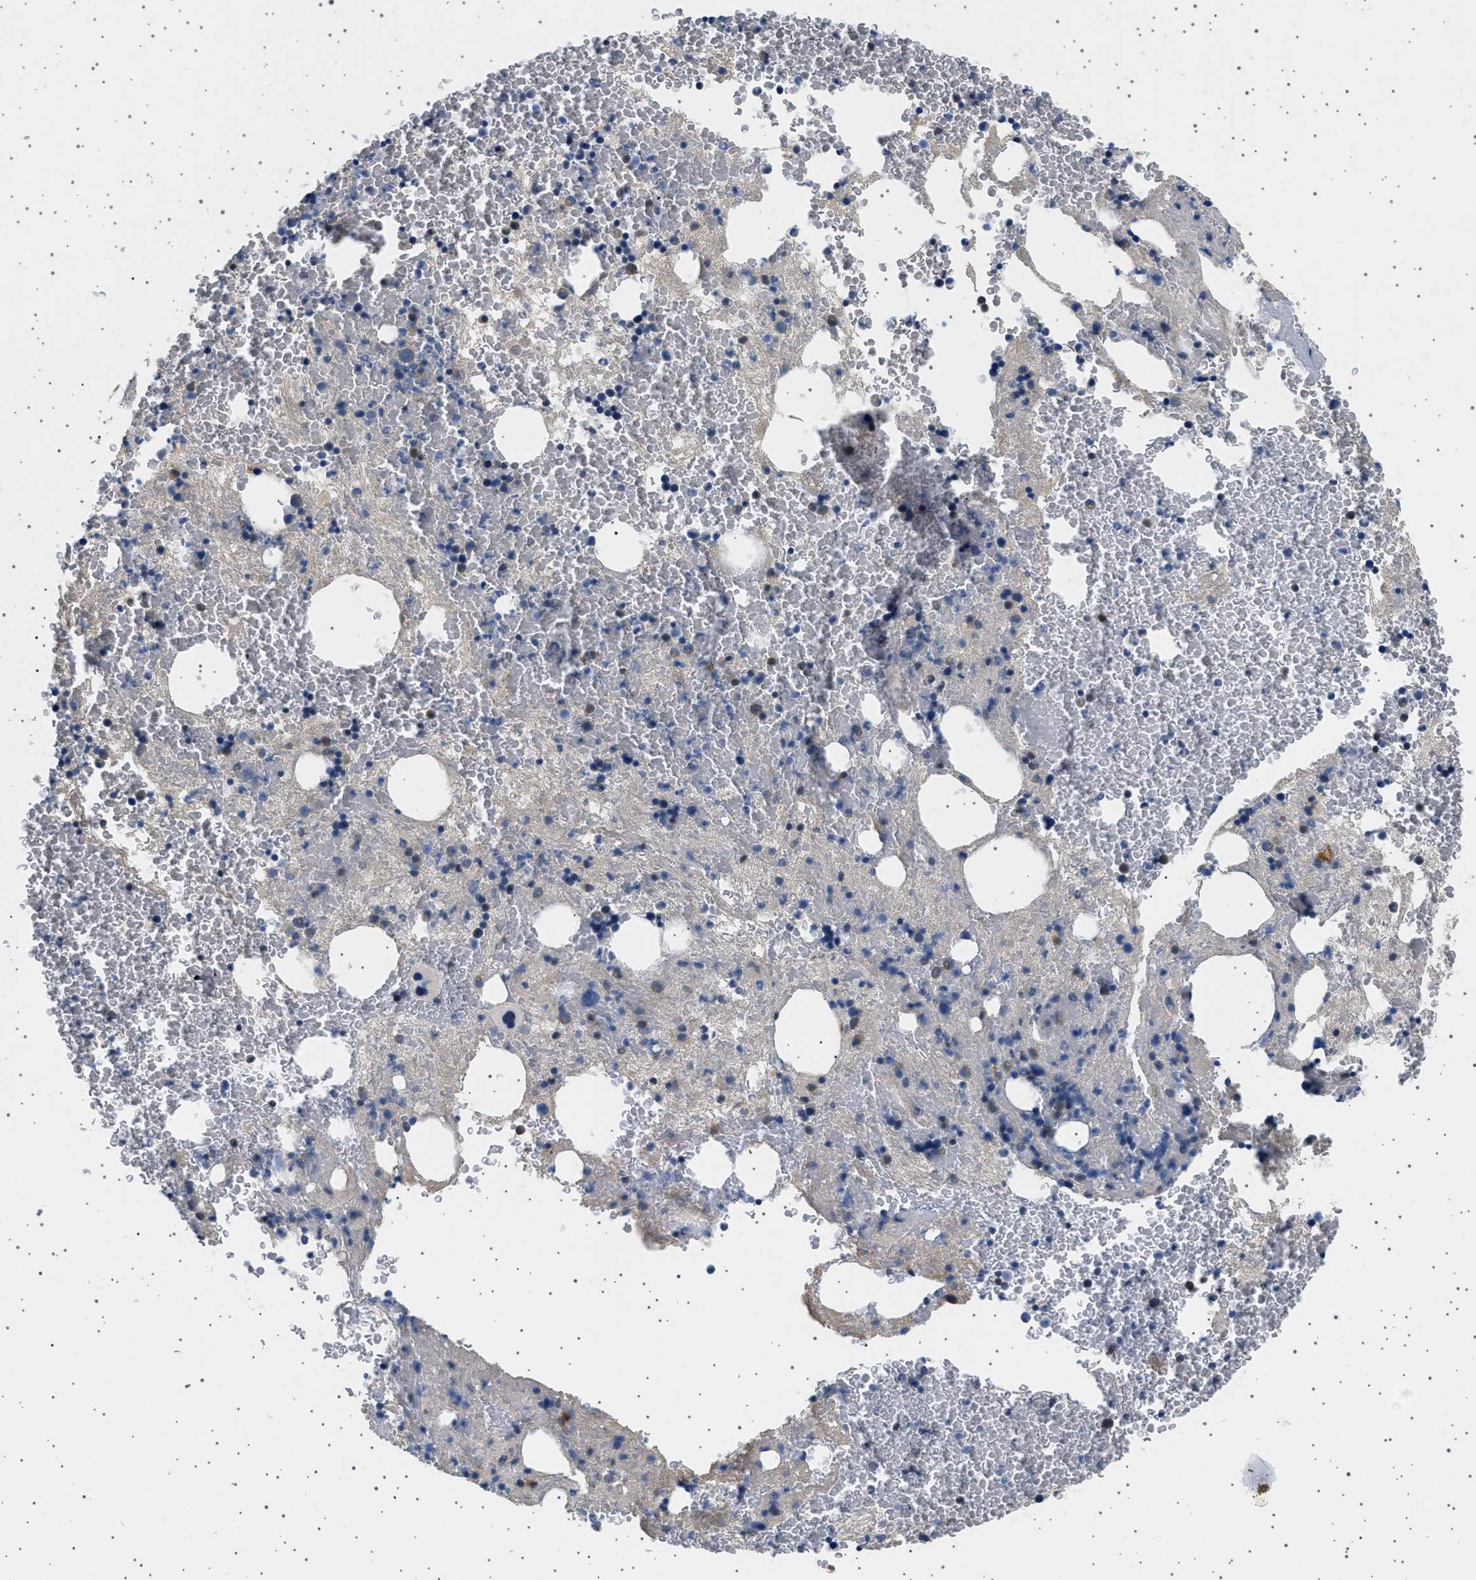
{"staining": {"intensity": "negative", "quantity": "none", "location": "none"}, "tissue": "bone marrow", "cell_type": "Hematopoietic cells", "image_type": "normal", "snomed": [{"axis": "morphology", "description": "Normal tissue, NOS"}, {"axis": "morphology", "description": "Inflammation, NOS"}, {"axis": "topography", "description": "Bone marrow"}], "caption": "IHC of benign human bone marrow shows no positivity in hematopoietic cells.", "gene": "PLPP6", "patient": {"sex": "male", "age": 63}}